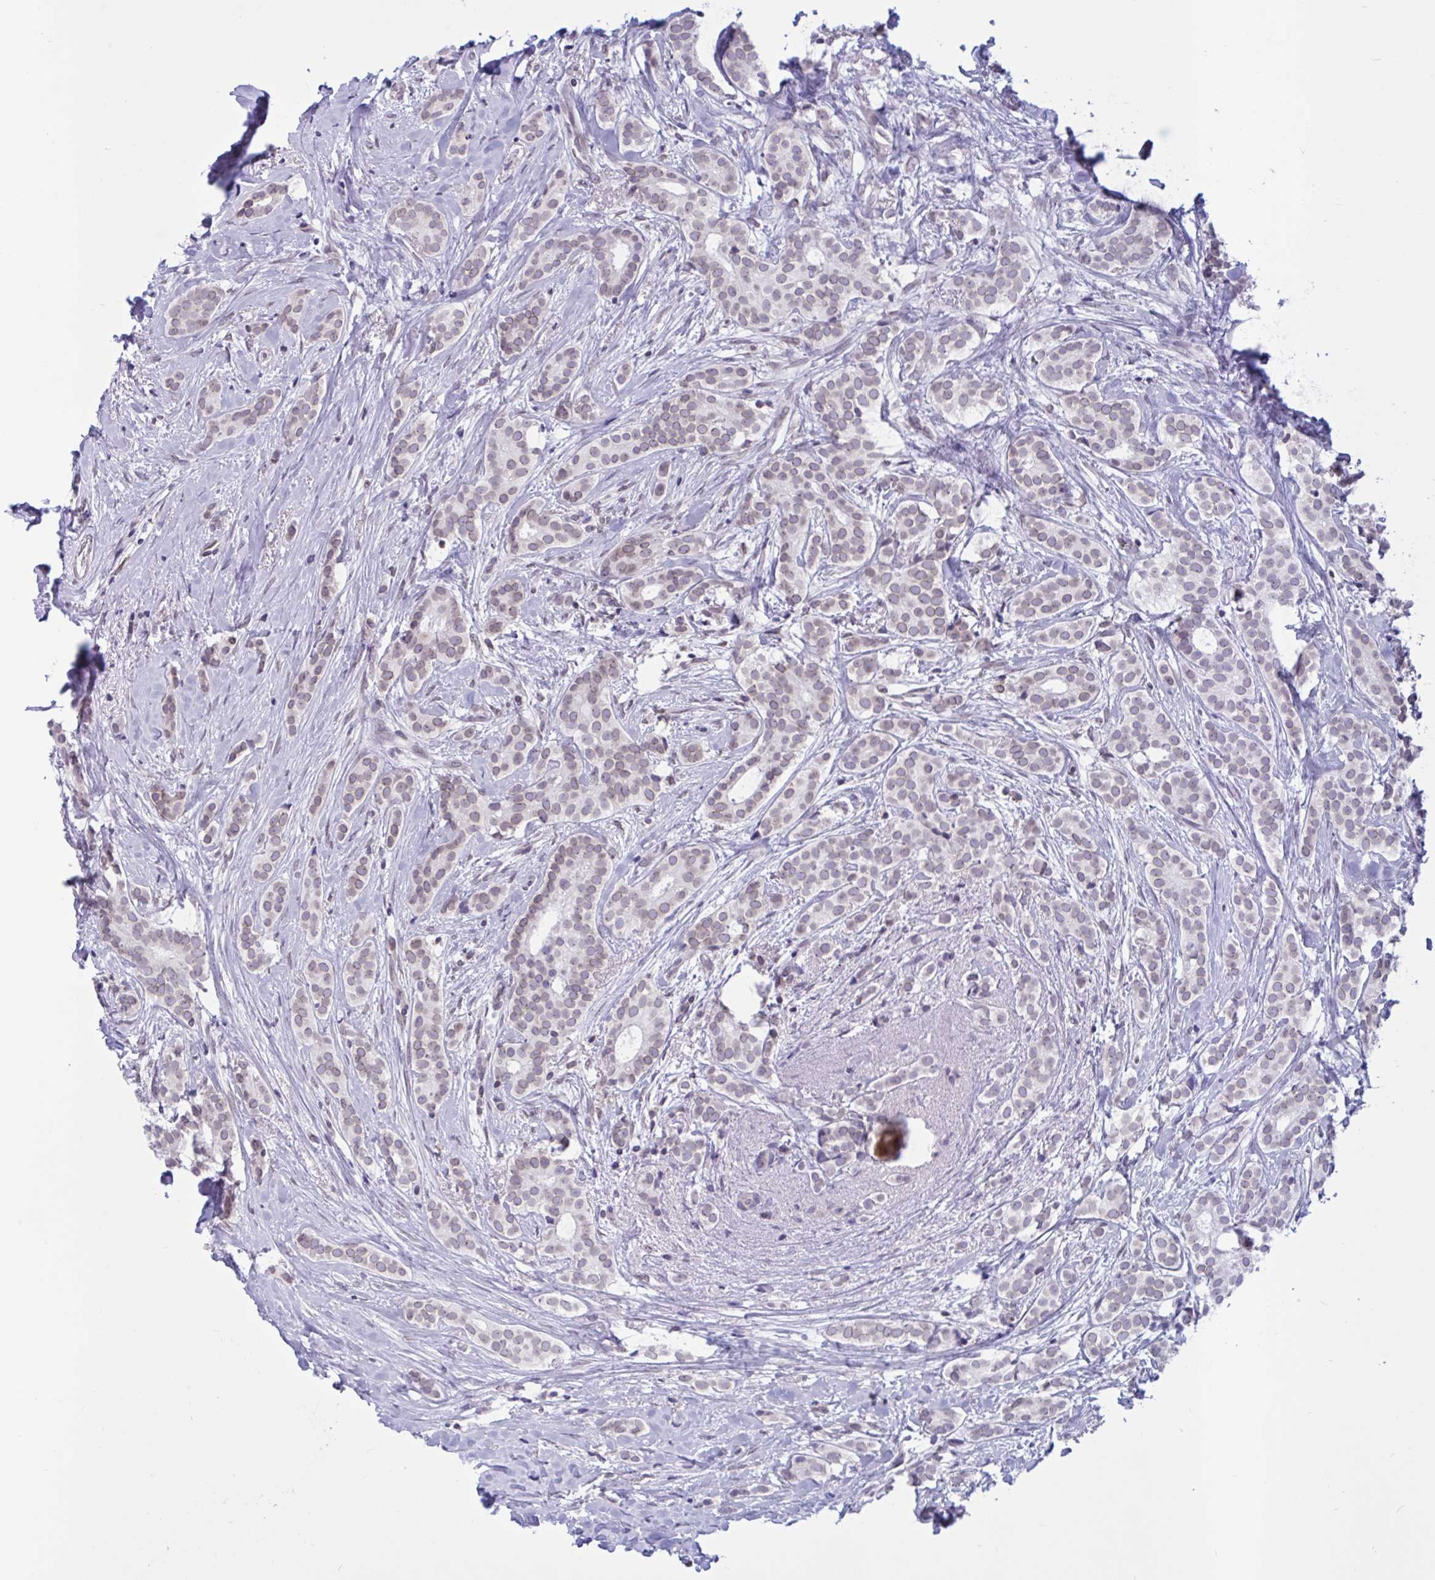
{"staining": {"intensity": "negative", "quantity": "none", "location": "none"}, "tissue": "breast cancer", "cell_type": "Tumor cells", "image_type": "cancer", "snomed": [{"axis": "morphology", "description": "Duct carcinoma"}, {"axis": "topography", "description": "Breast"}], "caption": "This is an immunohistochemistry image of human breast cancer. There is no staining in tumor cells.", "gene": "DOCK11", "patient": {"sex": "female", "age": 65}}